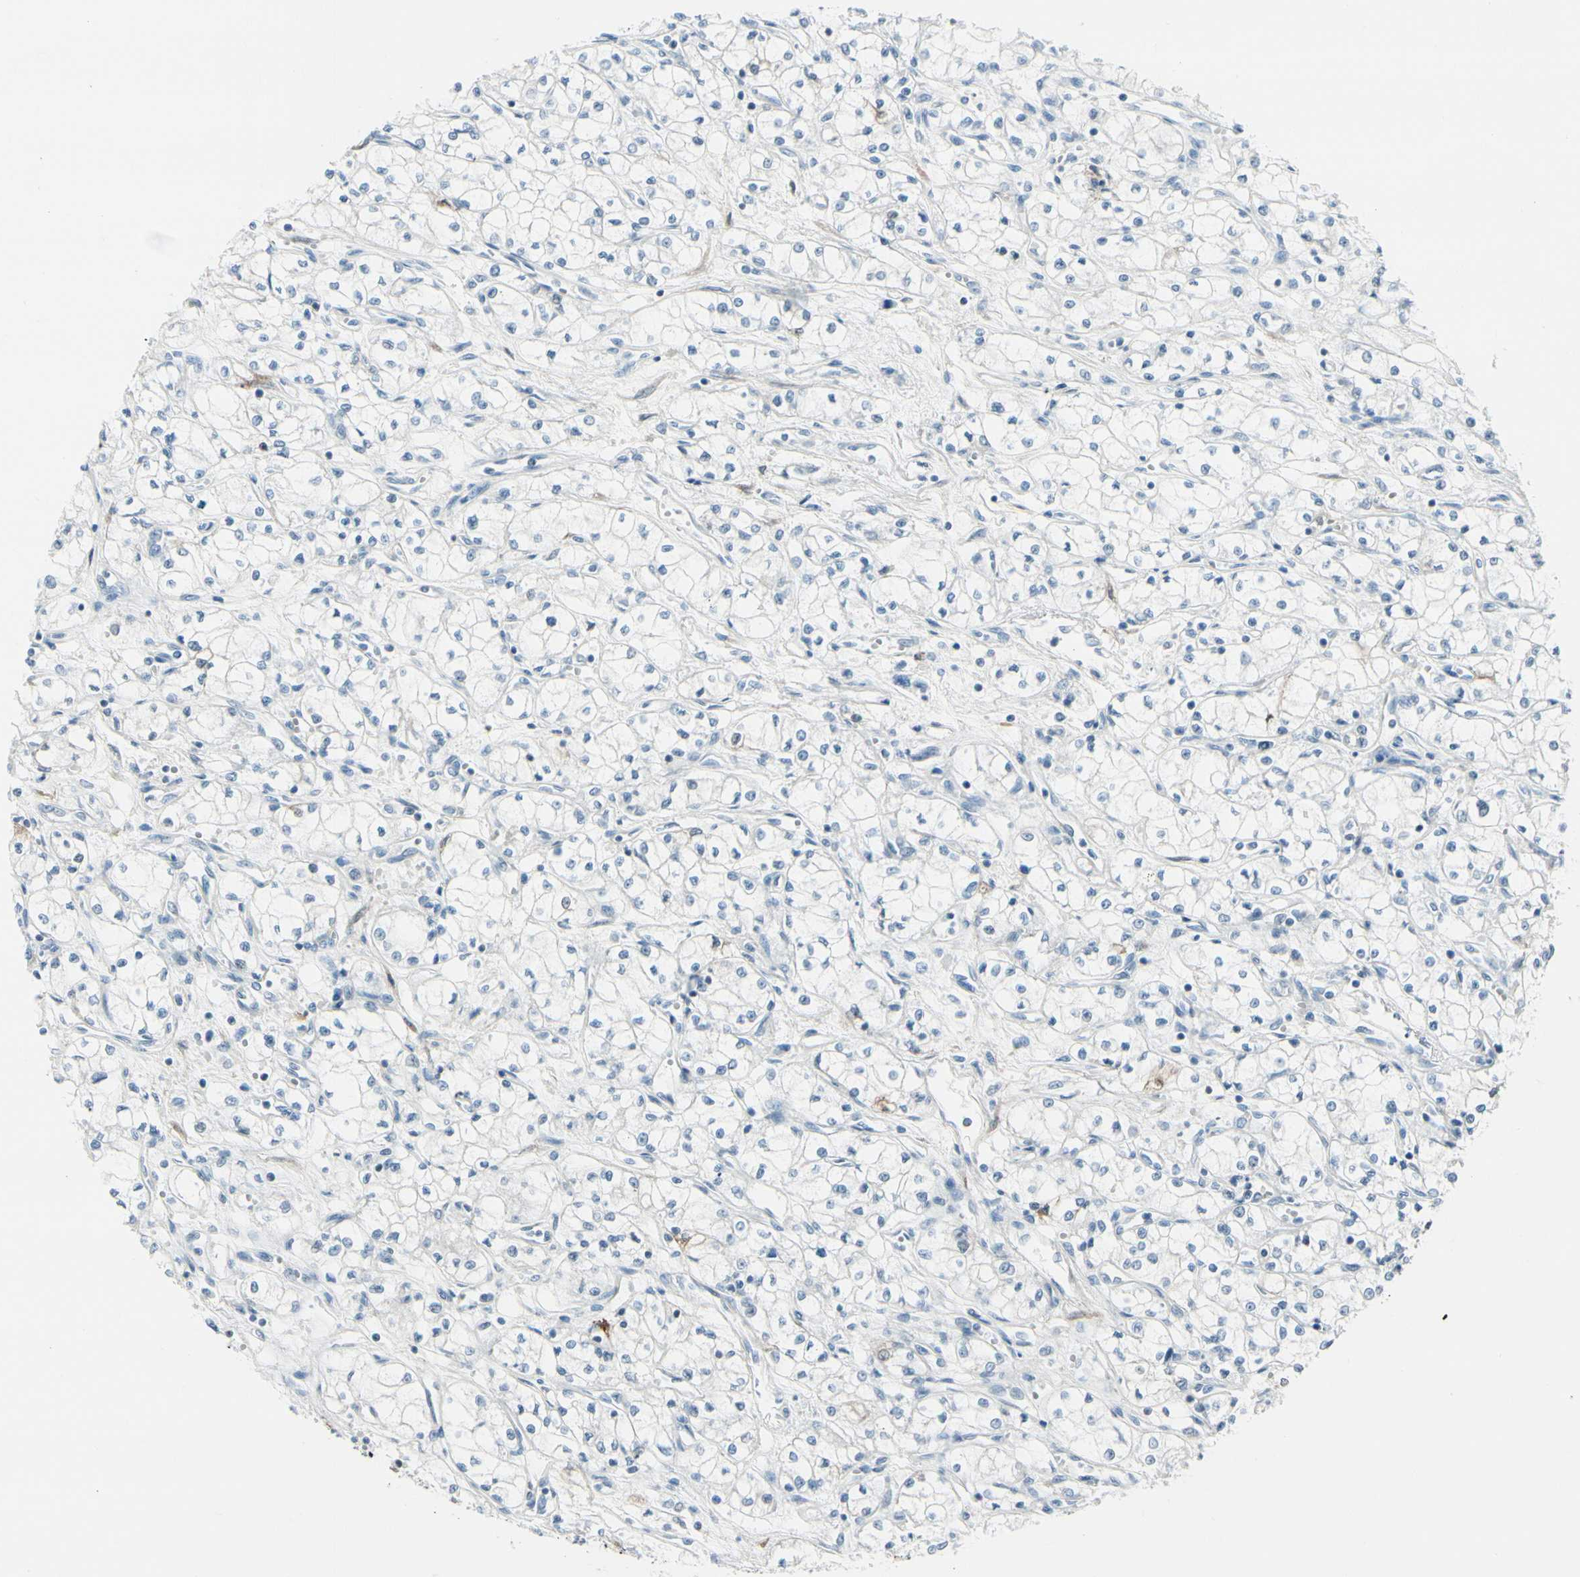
{"staining": {"intensity": "negative", "quantity": "none", "location": "none"}, "tissue": "renal cancer", "cell_type": "Tumor cells", "image_type": "cancer", "snomed": [{"axis": "morphology", "description": "Normal tissue, NOS"}, {"axis": "morphology", "description": "Adenocarcinoma, NOS"}, {"axis": "topography", "description": "Kidney"}], "caption": "Human renal cancer stained for a protein using immunohistochemistry exhibits no expression in tumor cells.", "gene": "TRAF1", "patient": {"sex": "male", "age": 59}}